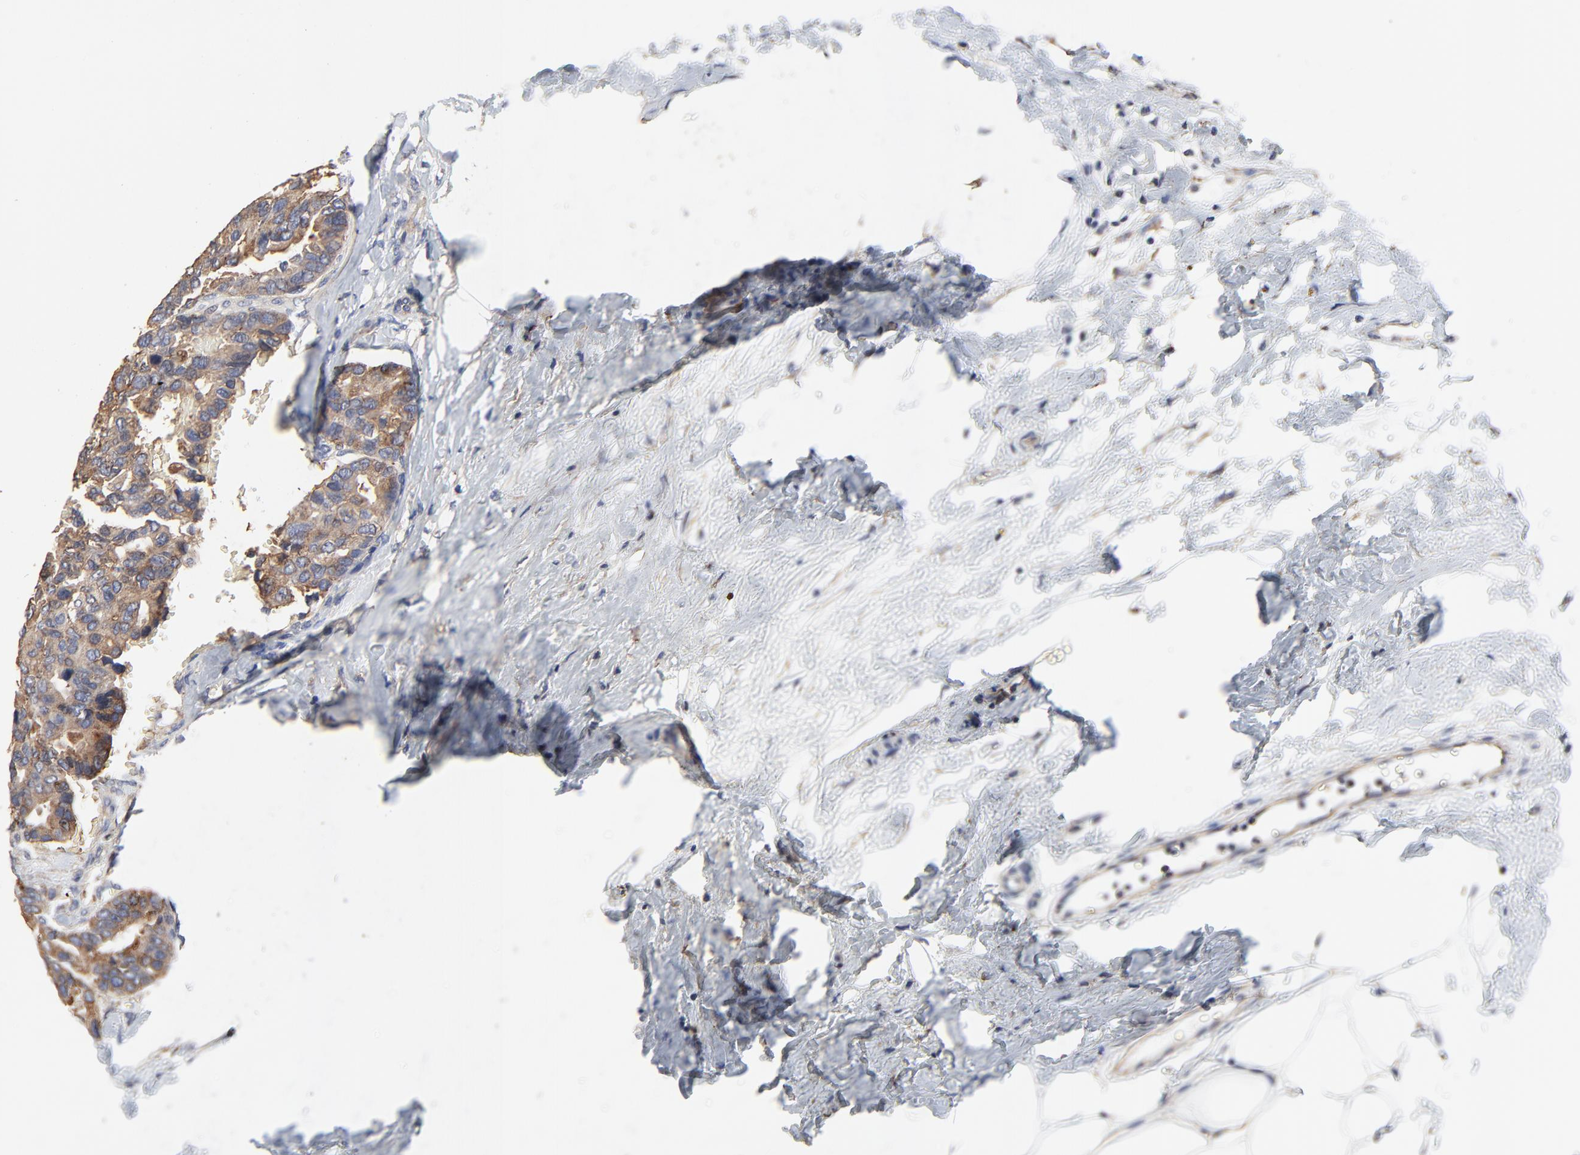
{"staining": {"intensity": "moderate", "quantity": ">75%", "location": "cytoplasmic/membranous"}, "tissue": "breast cancer", "cell_type": "Tumor cells", "image_type": "cancer", "snomed": [{"axis": "morphology", "description": "Duct carcinoma"}, {"axis": "topography", "description": "Breast"}], "caption": "Human infiltrating ductal carcinoma (breast) stained for a protein (brown) displays moderate cytoplasmic/membranous positive expression in approximately >75% of tumor cells.", "gene": "NXF3", "patient": {"sex": "female", "age": 69}}